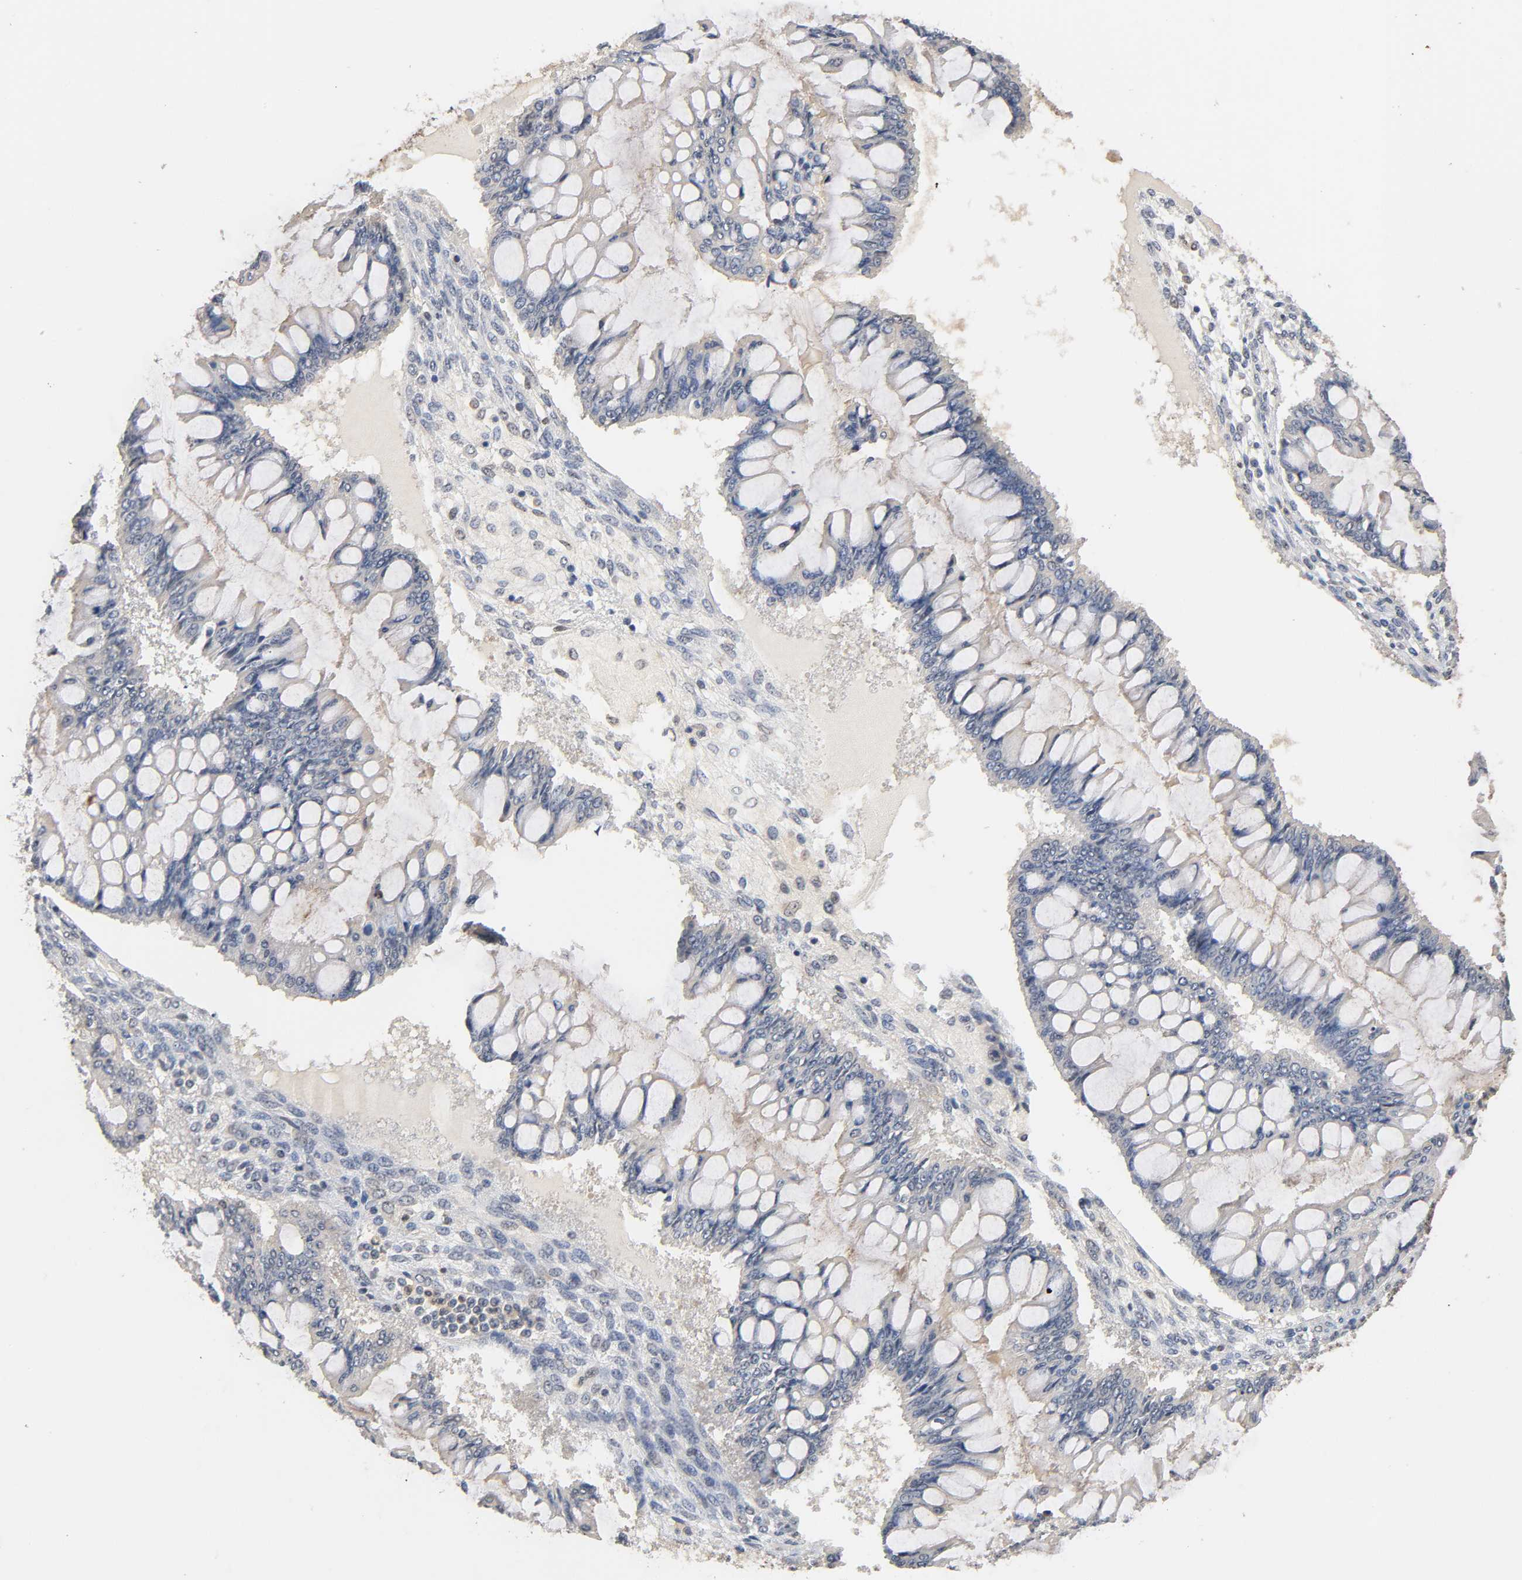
{"staining": {"intensity": "negative", "quantity": "none", "location": "none"}, "tissue": "ovarian cancer", "cell_type": "Tumor cells", "image_type": "cancer", "snomed": [{"axis": "morphology", "description": "Cystadenocarcinoma, mucinous, NOS"}, {"axis": "topography", "description": "Ovary"}], "caption": "Ovarian cancer (mucinous cystadenocarcinoma) was stained to show a protein in brown. There is no significant staining in tumor cells.", "gene": "UBC", "patient": {"sex": "female", "age": 73}}